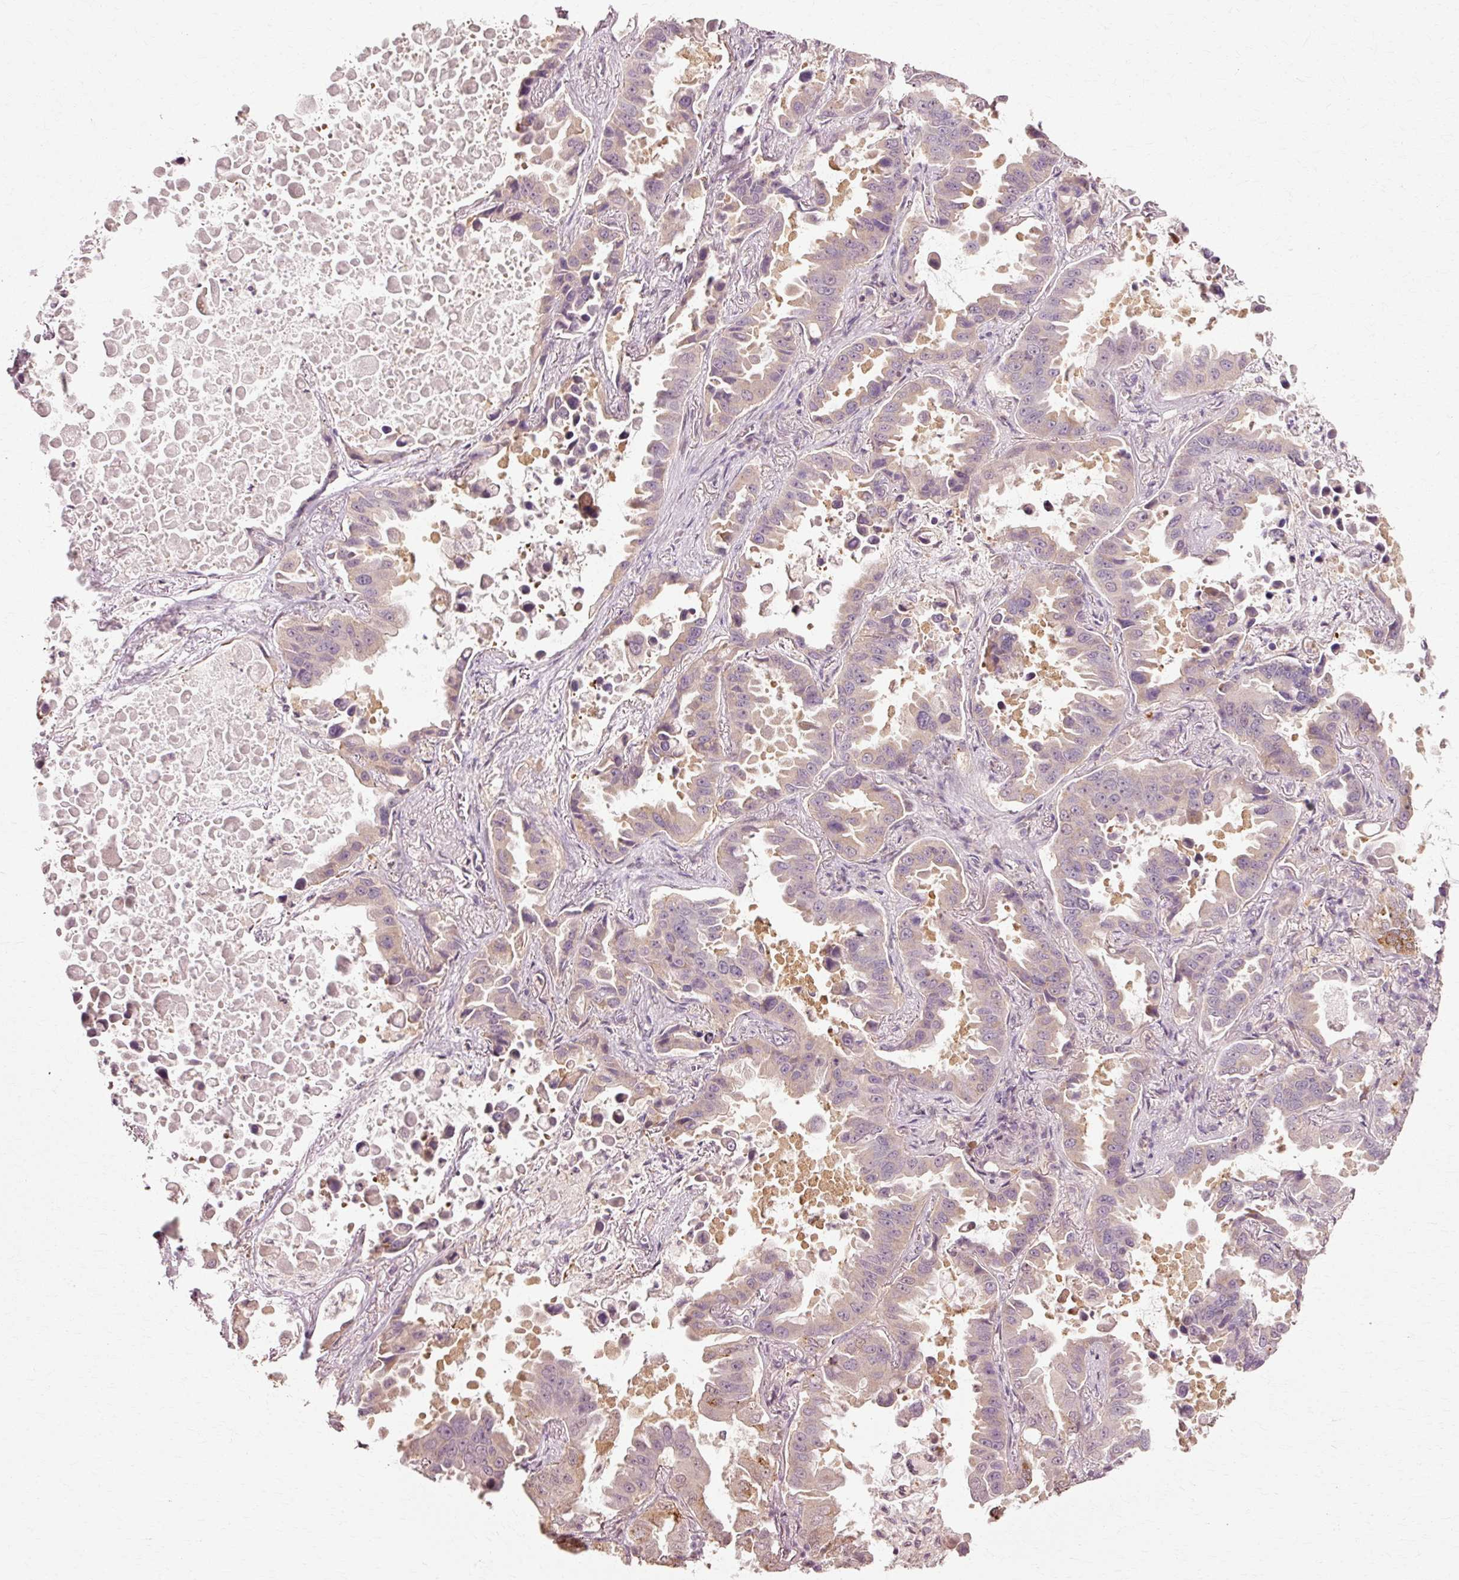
{"staining": {"intensity": "weak", "quantity": "25%-75%", "location": "cytoplasmic/membranous"}, "tissue": "lung cancer", "cell_type": "Tumor cells", "image_type": "cancer", "snomed": [{"axis": "morphology", "description": "Adenocarcinoma, NOS"}, {"axis": "topography", "description": "Lung"}], "caption": "Immunohistochemistry (DAB (3,3'-diaminobenzidine)) staining of adenocarcinoma (lung) demonstrates weak cytoplasmic/membranous protein staining in approximately 25%-75% of tumor cells. The protein is stained brown, and the nuclei are stained in blue (DAB IHC with brightfield microscopy, high magnification).", "gene": "RGPD5", "patient": {"sex": "male", "age": 64}}